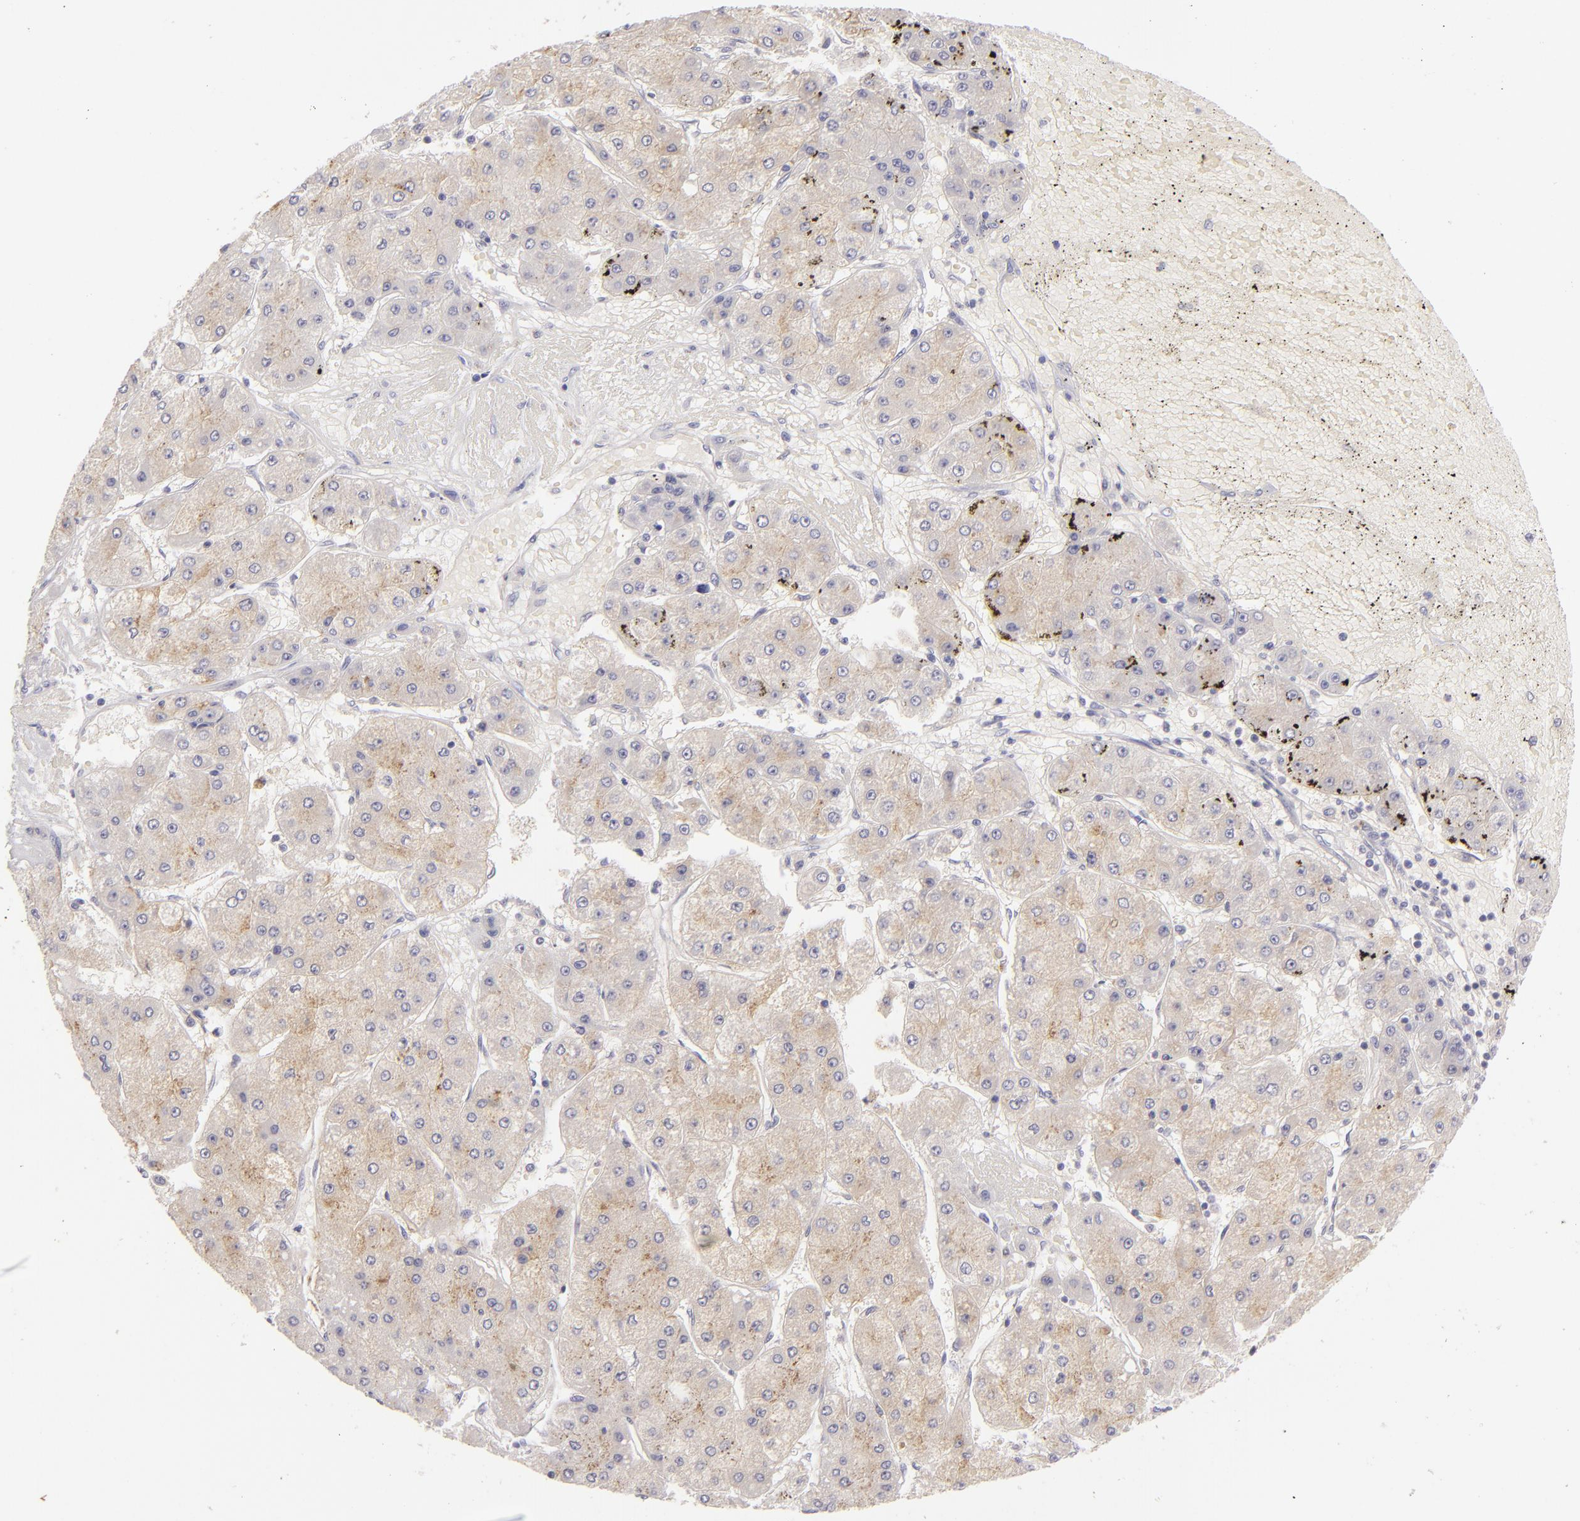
{"staining": {"intensity": "weak", "quantity": ">75%", "location": "cytoplasmic/membranous"}, "tissue": "liver cancer", "cell_type": "Tumor cells", "image_type": "cancer", "snomed": [{"axis": "morphology", "description": "Carcinoma, Hepatocellular, NOS"}, {"axis": "topography", "description": "Liver"}], "caption": "Hepatocellular carcinoma (liver) stained with DAB IHC exhibits low levels of weak cytoplasmic/membranous expression in approximately >75% of tumor cells.", "gene": "TNNC1", "patient": {"sex": "female", "age": 52}}